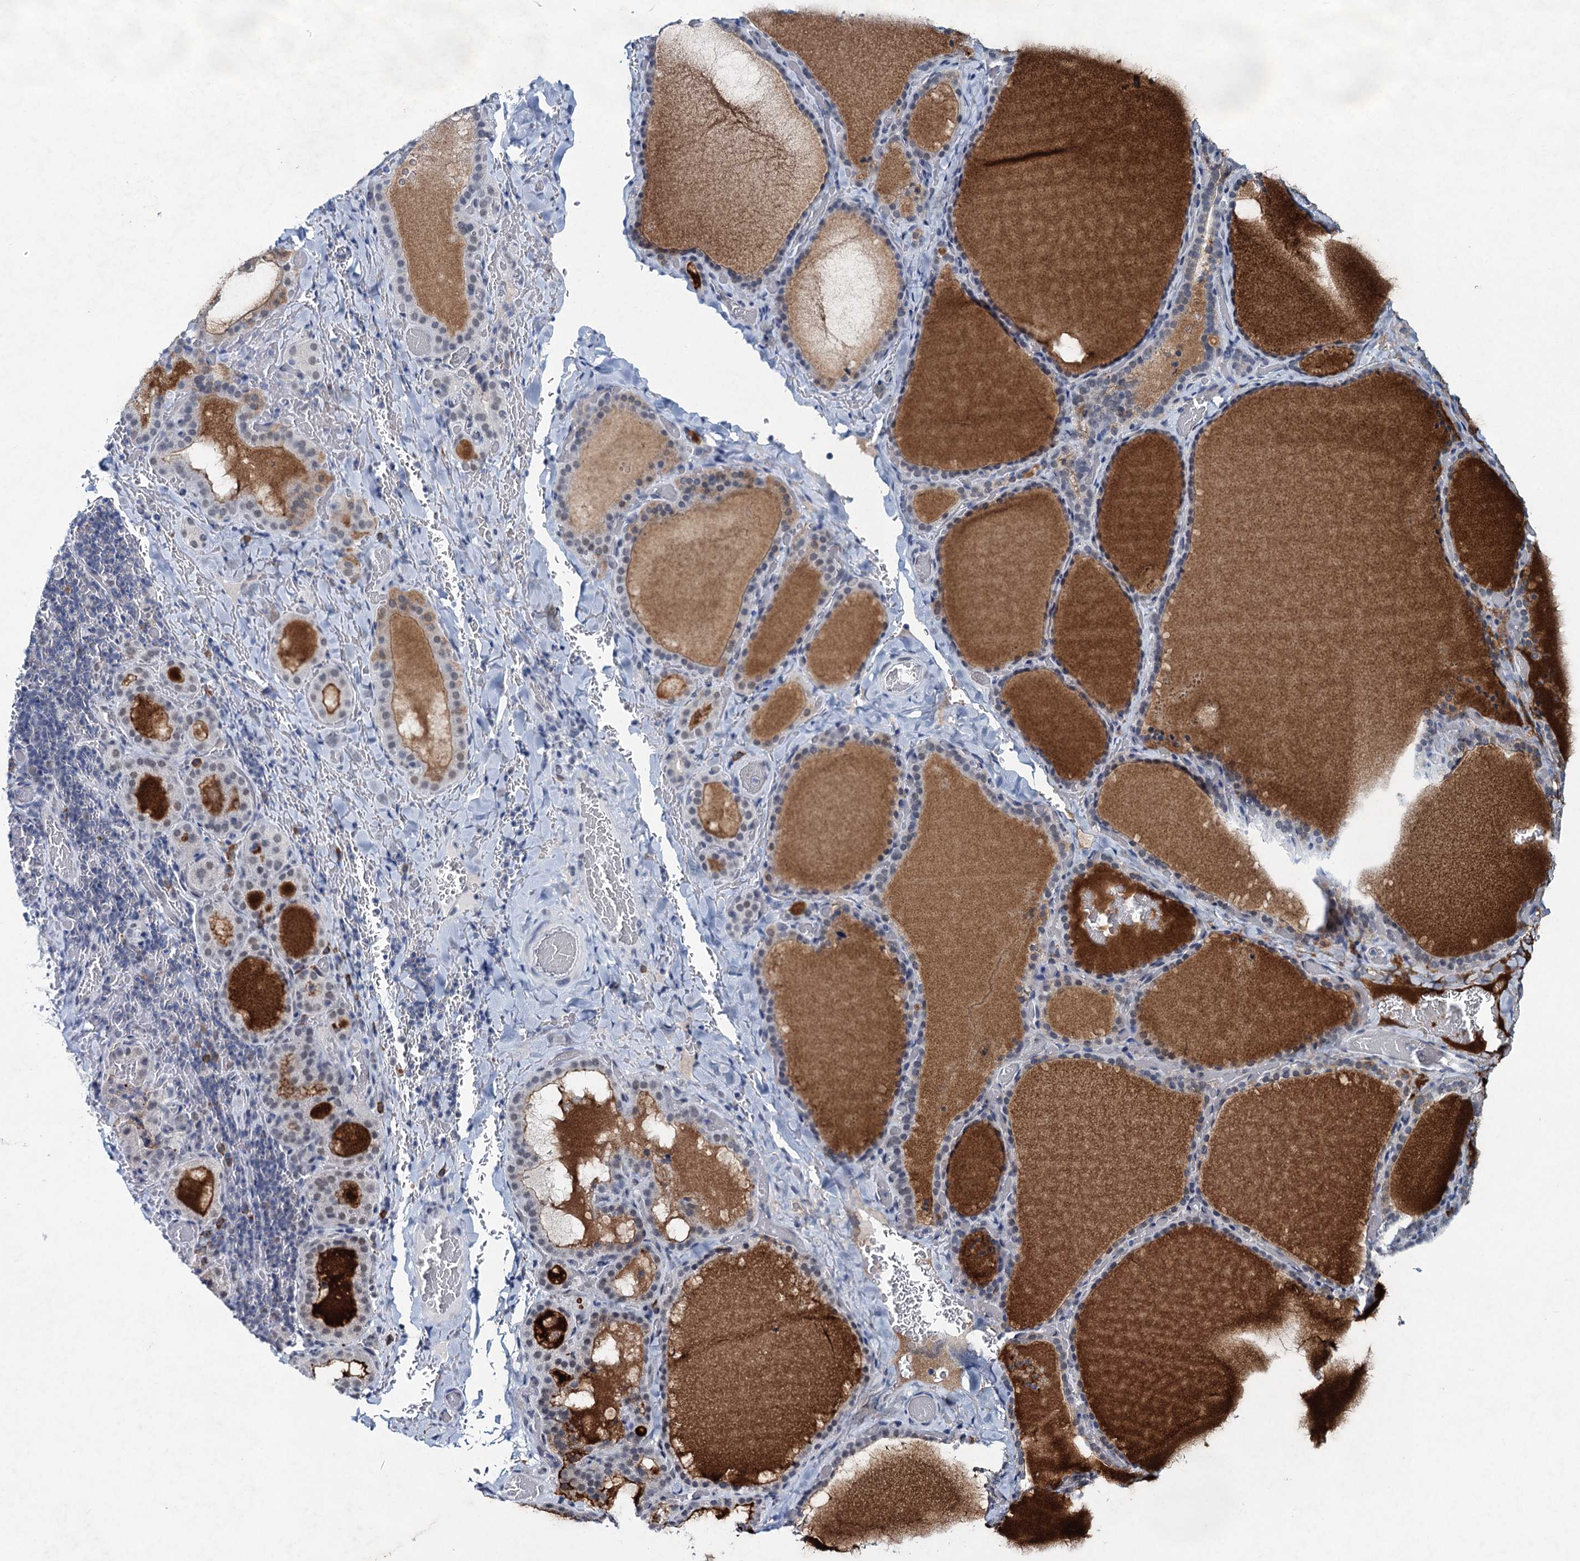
{"staining": {"intensity": "negative", "quantity": "none", "location": "none"}, "tissue": "thyroid gland", "cell_type": "Glandular cells", "image_type": "normal", "snomed": [{"axis": "morphology", "description": "Normal tissue, NOS"}, {"axis": "topography", "description": "Thyroid gland"}], "caption": "DAB immunohistochemical staining of benign human thyroid gland shows no significant expression in glandular cells.", "gene": "ENSG00000230707", "patient": {"sex": "female", "age": 39}}